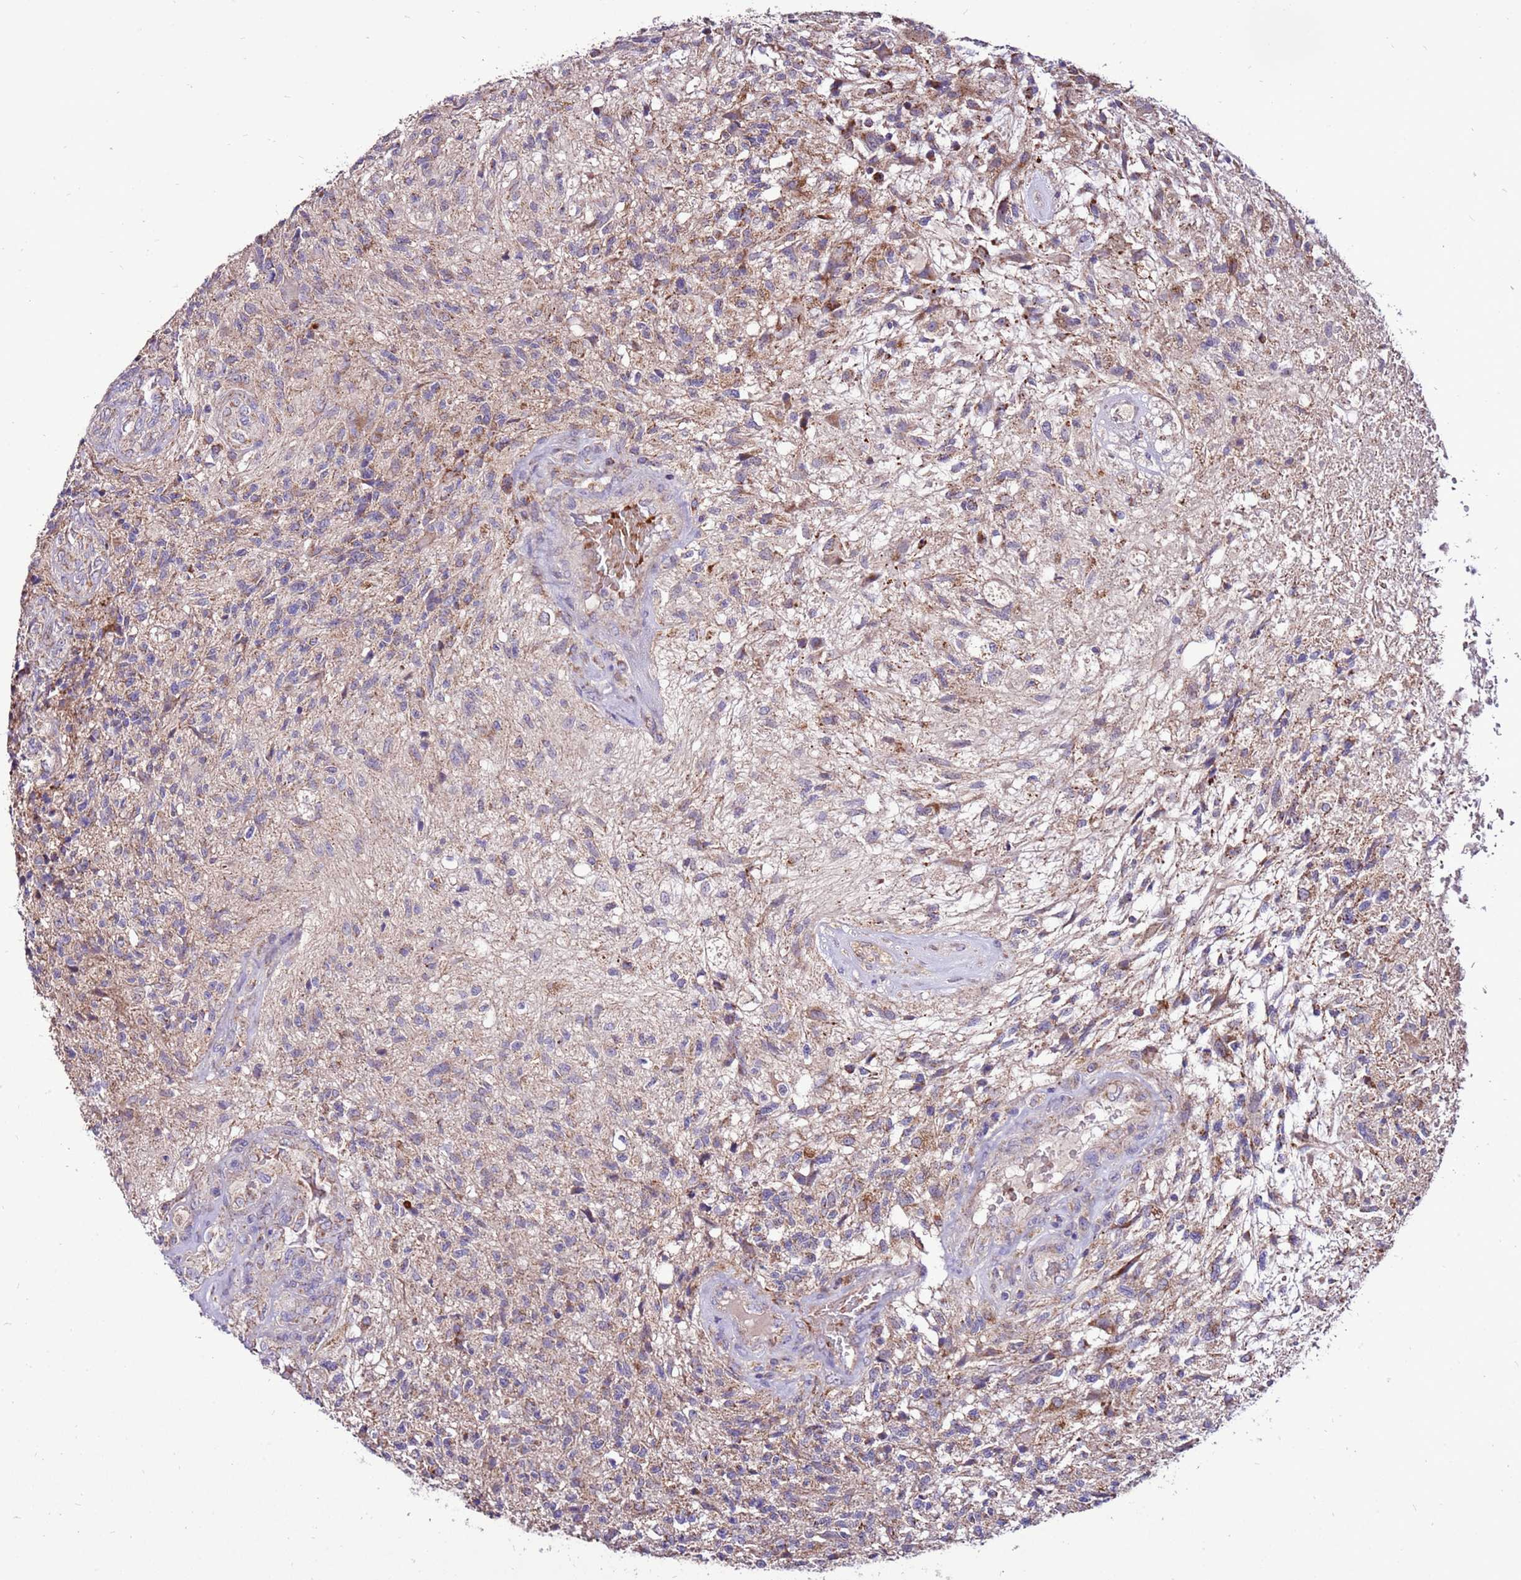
{"staining": {"intensity": "weak", "quantity": "<25%", "location": "cytoplasmic/membranous"}, "tissue": "glioma", "cell_type": "Tumor cells", "image_type": "cancer", "snomed": [{"axis": "morphology", "description": "Glioma, malignant, High grade"}, {"axis": "topography", "description": "Brain"}], "caption": "Tumor cells are negative for brown protein staining in glioma. (DAB immunohistochemistry visualized using brightfield microscopy, high magnification).", "gene": "SPSB3", "patient": {"sex": "male", "age": 56}}